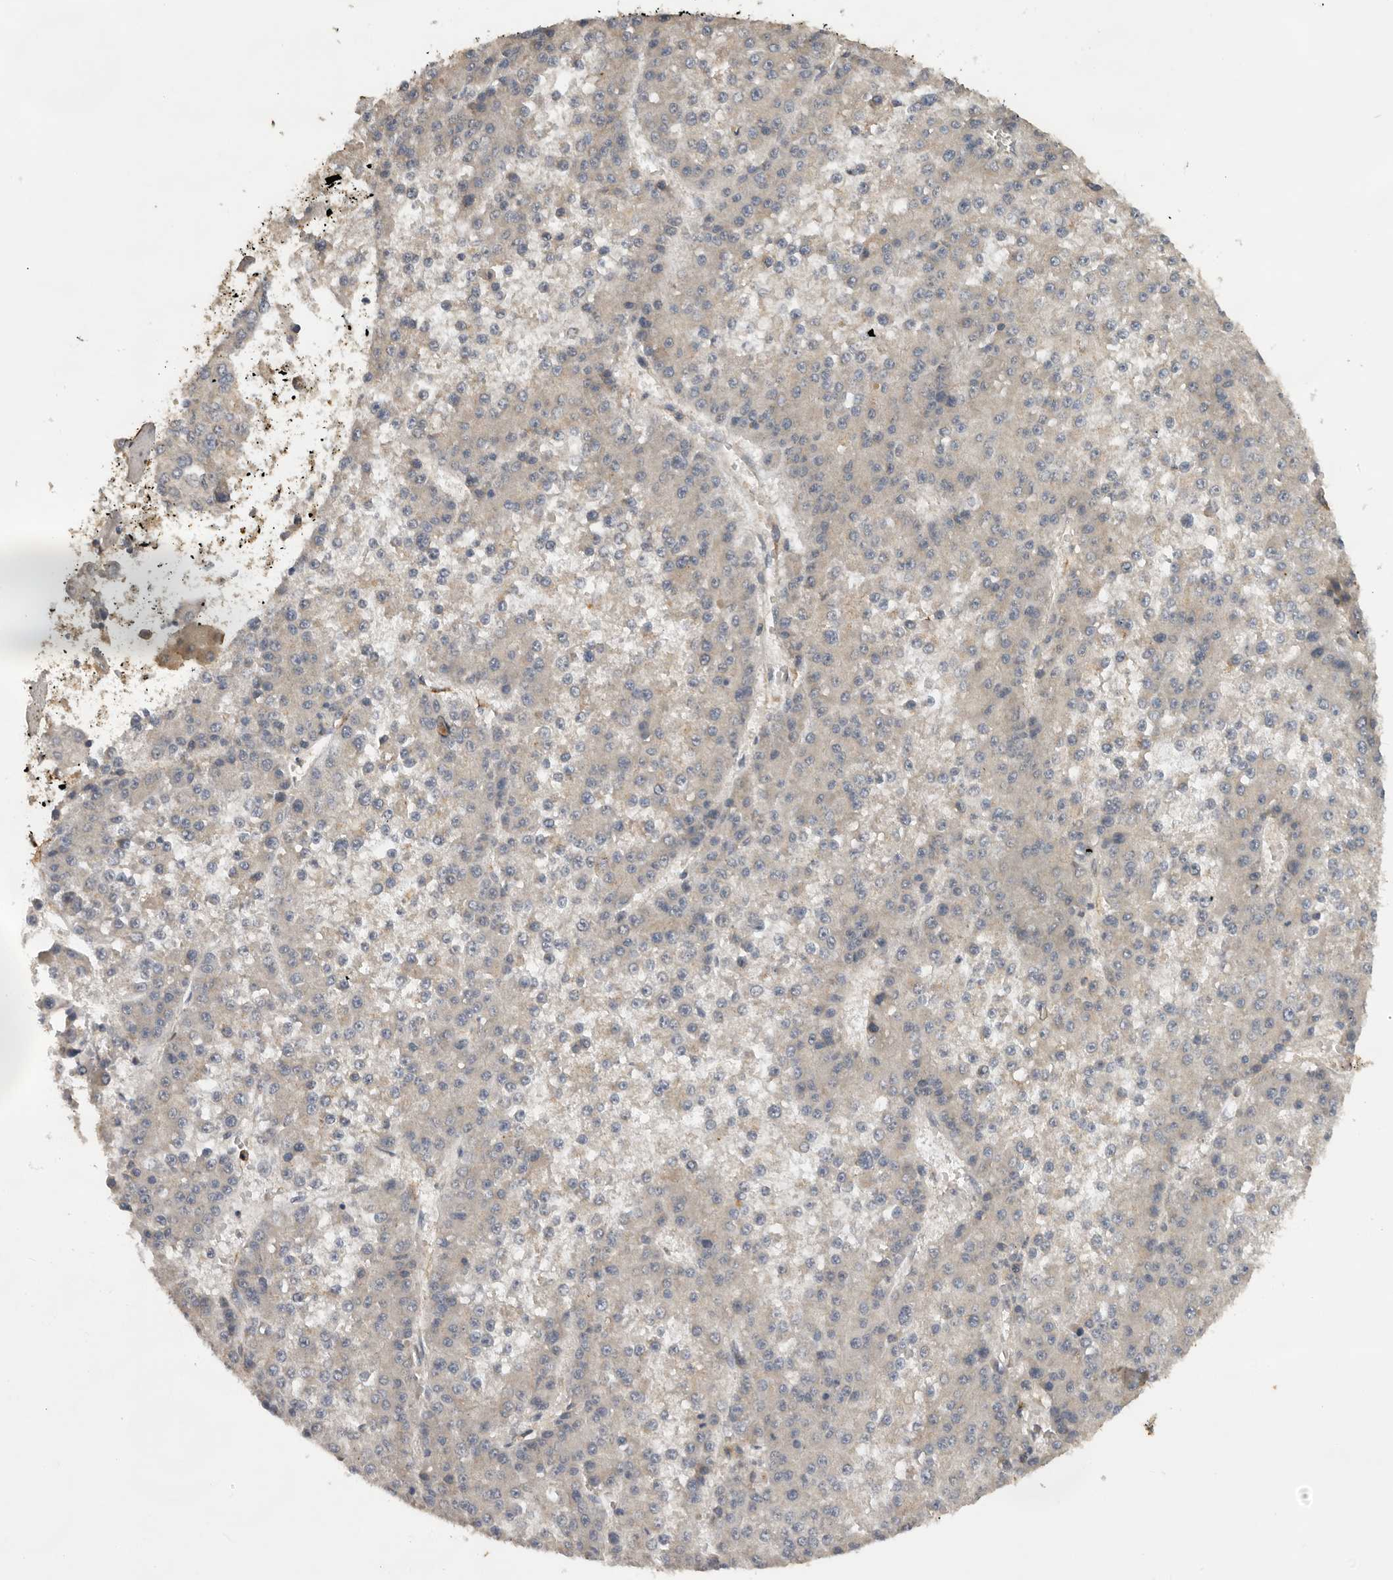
{"staining": {"intensity": "weak", "quantity": "<25%", "location": "cytoplasmic/membranous"}, "tissue": "liver cancer", "cell_type": "Tumor cells", "image_type": "cancer", "snomed": [{"axis": "morphology", "description": "Carcinoma, Hepatocellular, NOS"}, {"axis": "topography", "description": "Liver"}], "caption": "Tumor cells are negative for protein expression in human liver cancer.", "gene": "RNF157", "patient": {"sex": "female", "age": 73}}